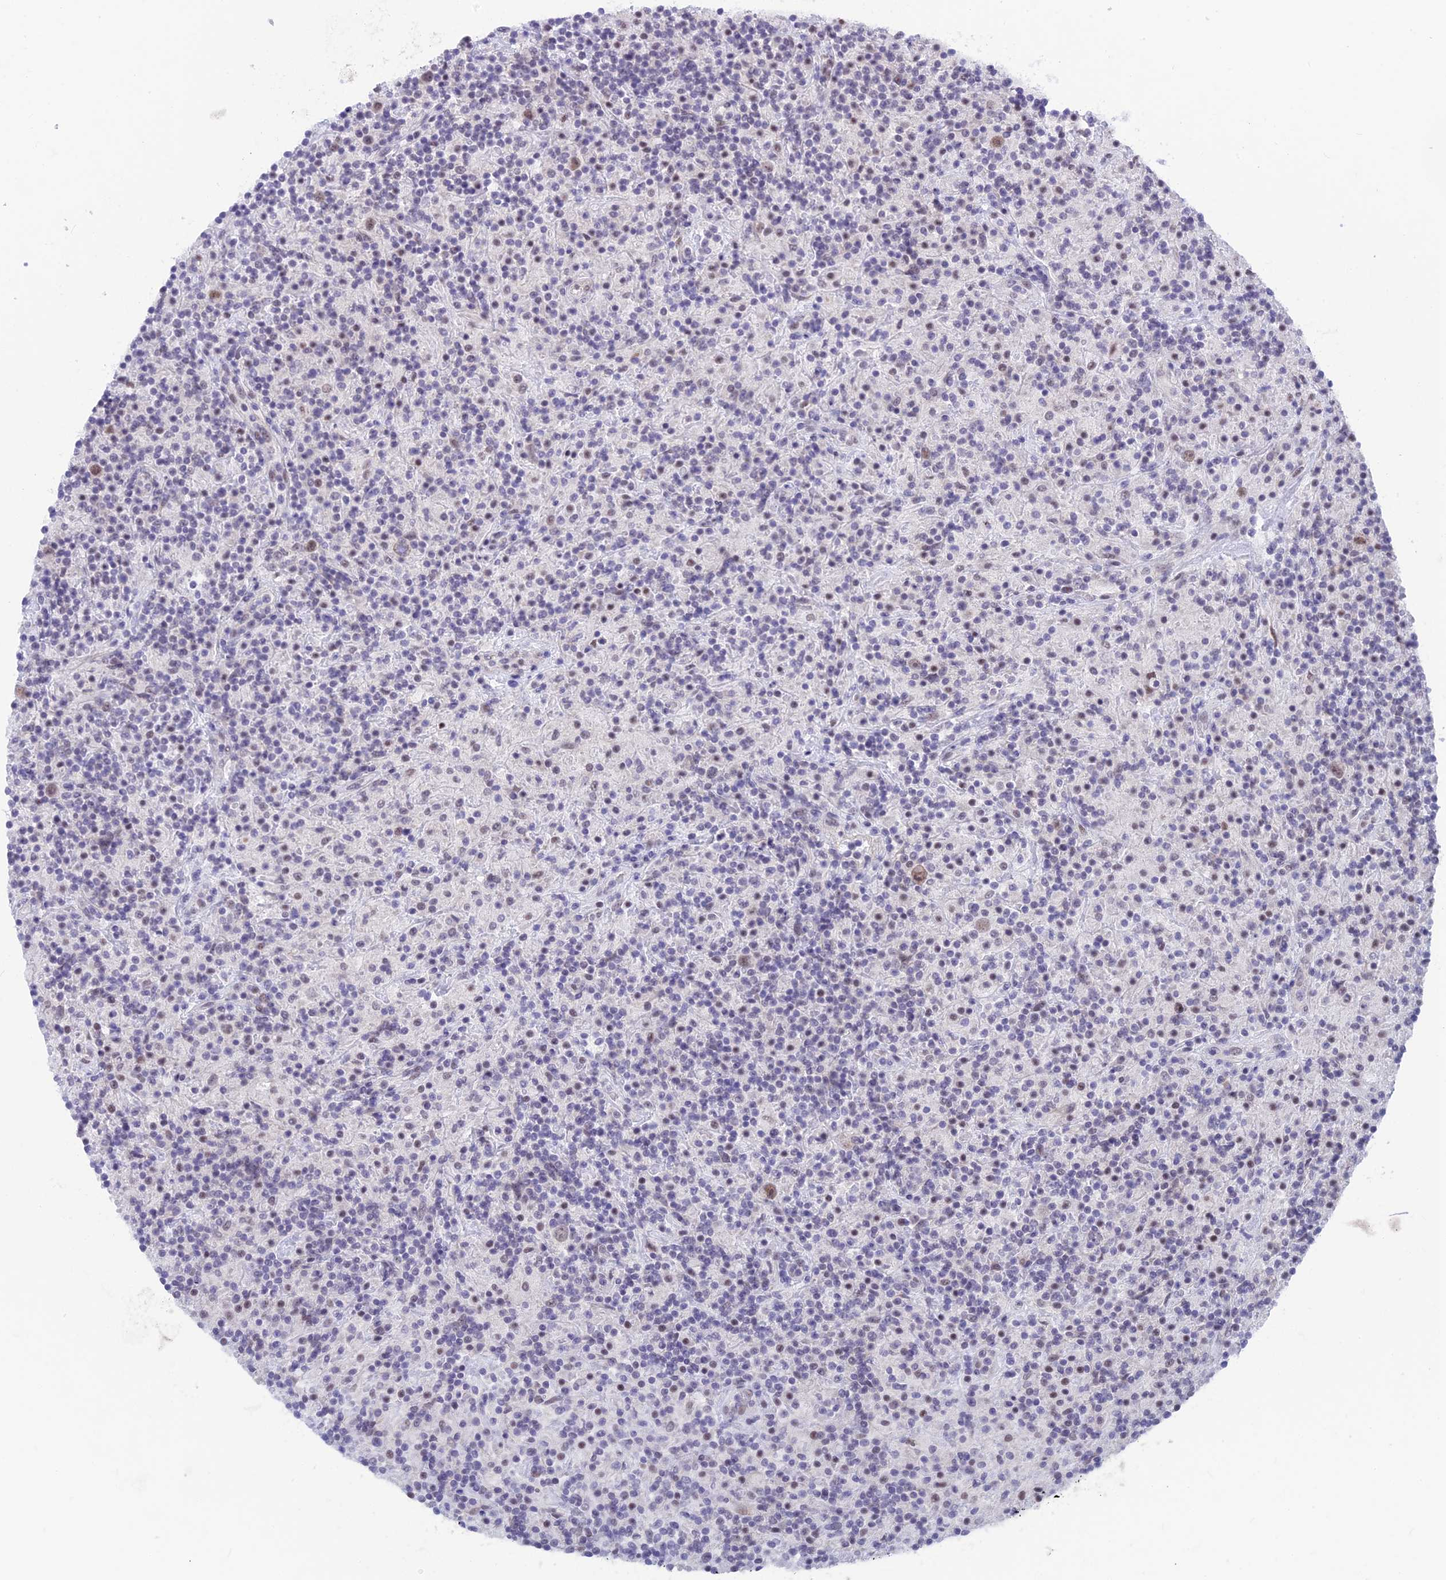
{"staining": {"intensity": "moderate", "quantity": ">75%", "location": "nuclear"}, "tissue": "lymphoma", "cell_type": "Tumor cells", "image_type": "cancer", "snomed": [{"axis": "morphology", "description": "Hodgkin's disease, NOS"}, {"axis": "topography", "description": "Lymph node"}], "caption": "Lymphoma stained with DAB (3,3'-diaminobenzidine) immunohistochemistry demonstrates medium levels of moderate nuclear expression in about >75% of tumor cells.", "gene": "SRSF5", "patient": {"sex": "male", "age": 70}}